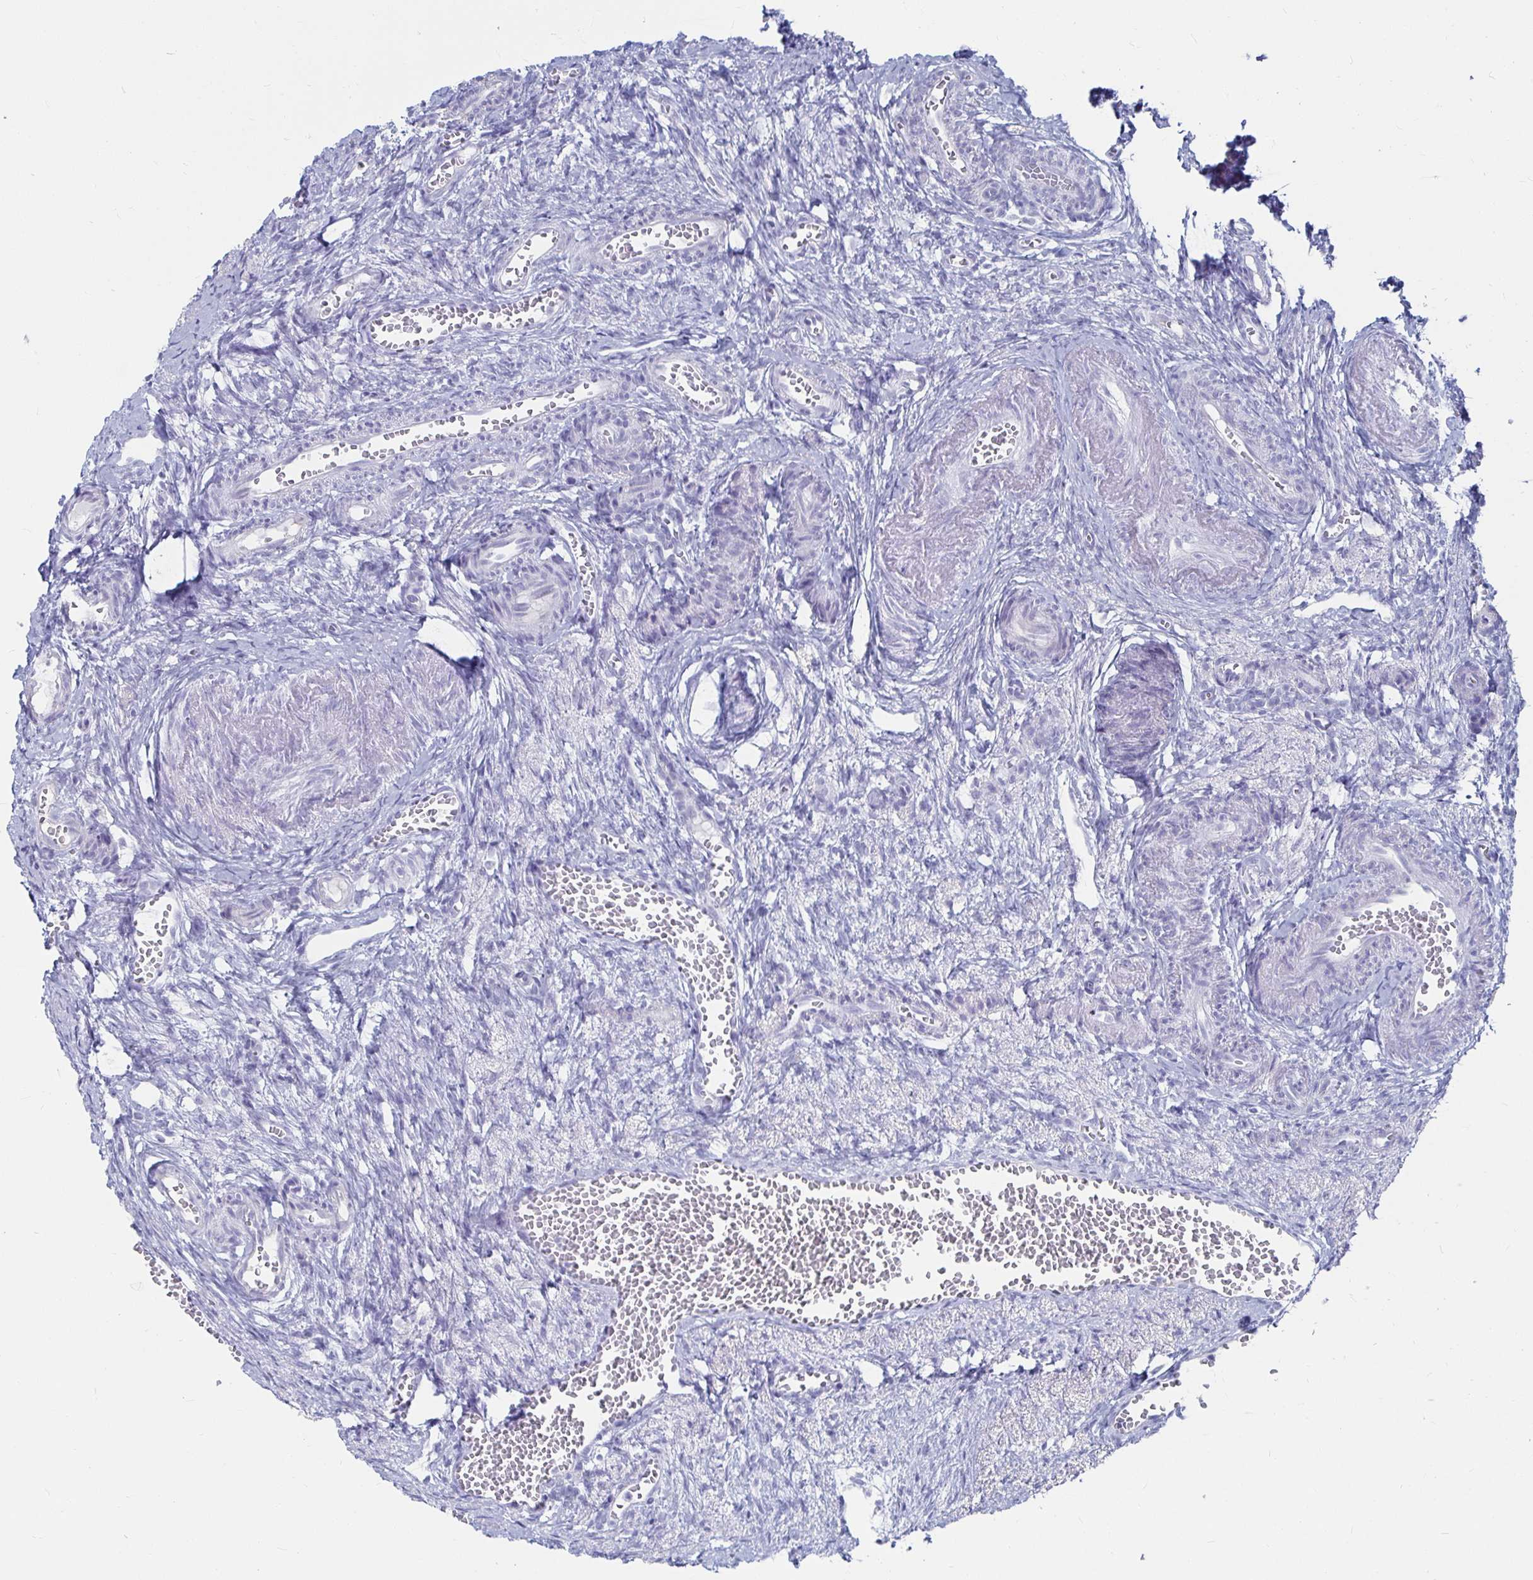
{"staining": {"intensity": "negative", "quantity": "none", "location": "none"}, "tissue": "ovary", "cell_type": "Follicle cells", "image_type": "normal", "snomed": [{"axis": "morphology", "description": "Normal tissue, NOS"}, {"axis": "topography", "description": "Ovary"}], "caption": "IHC micrograph of benign ovary: human ovary stained with DAB shows no significant protein staining in follicle cells. Nuclei are stained in blue.", "gene": "CA9", "patient": {"sex": "female", "age": 41}}